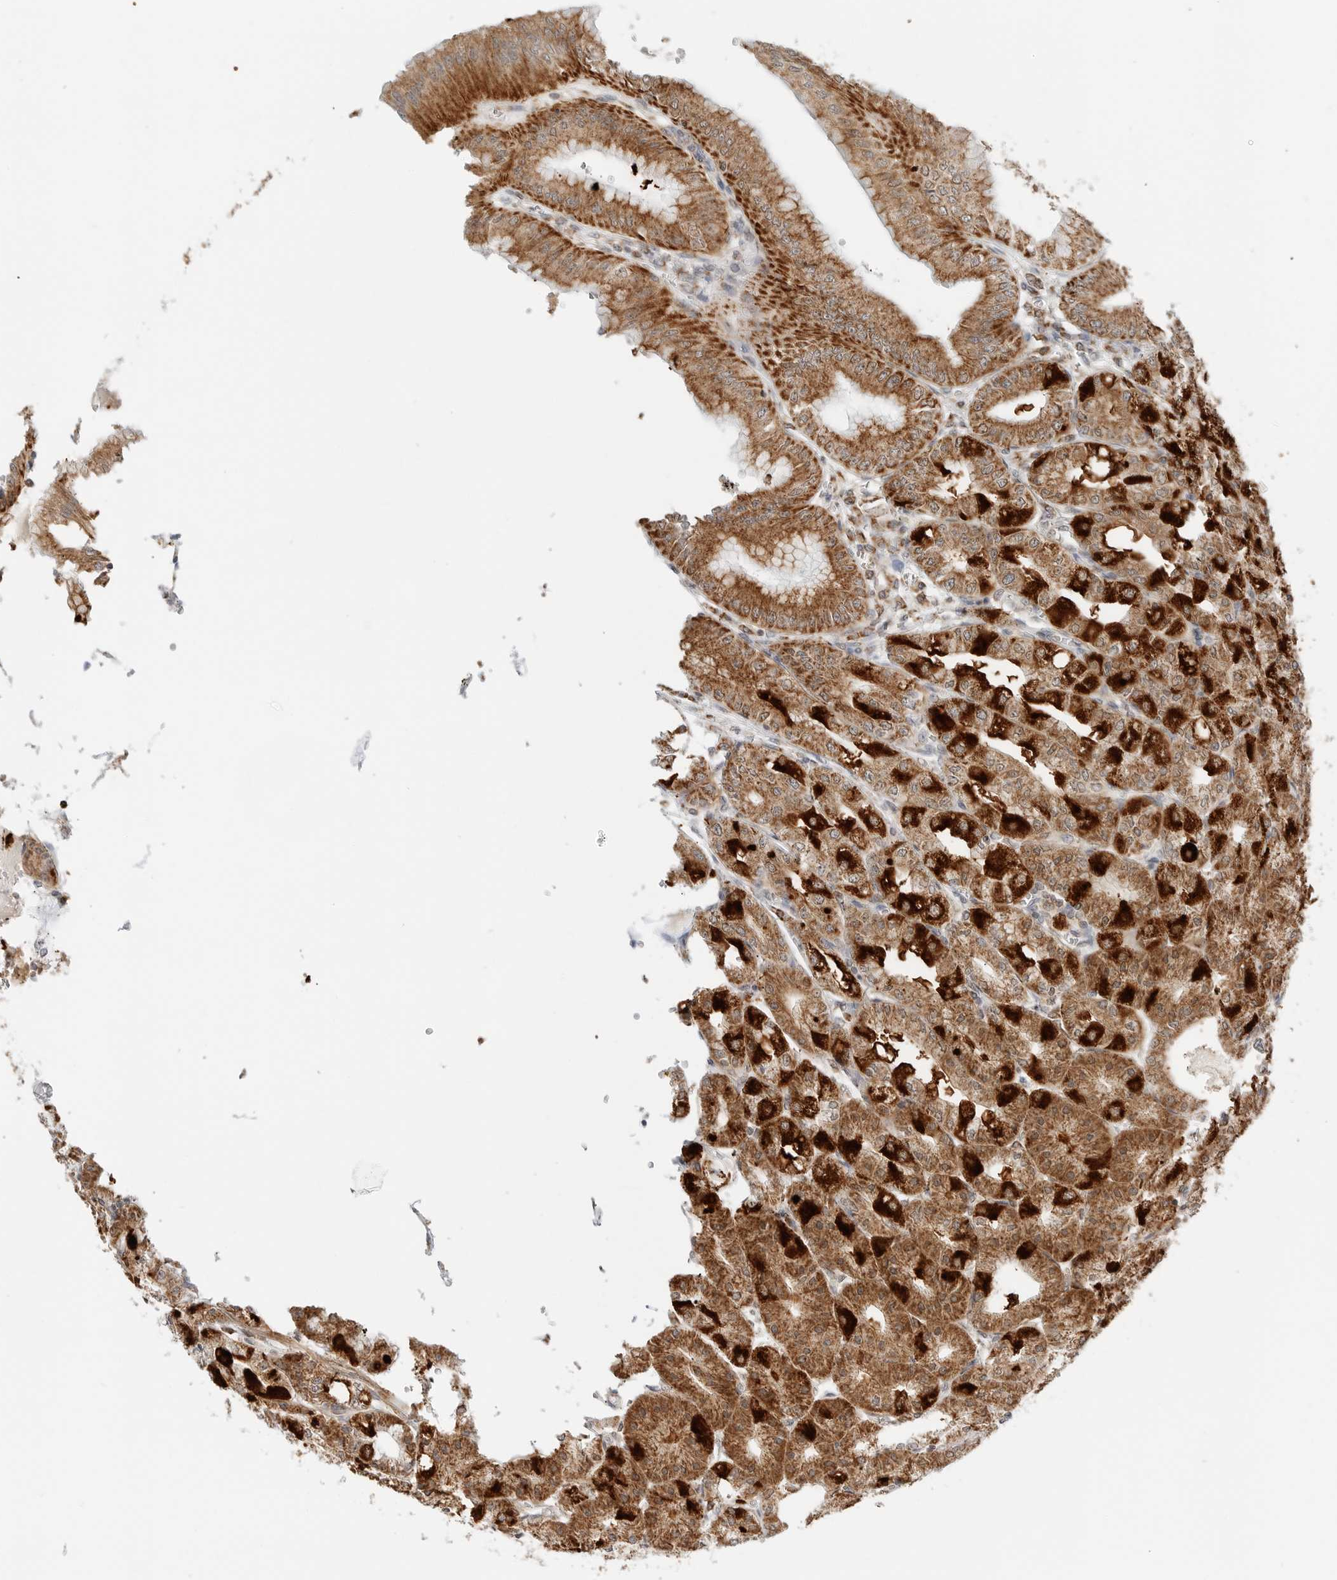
{"staining": {"intensity": "strong", "quantity": ">75%", "location": "cytoplasmic/membranous"}, "tissue": "stomach", "cell_type": "Glandular cells", "image_type": "normal", "snomed": [{"axis": "morphology", "description": "Normal tissue, NOS"}, {"axis": "topography", "description": "Stomach, lower"}], "caption": "High-power microscopy captured an immunohistochemistry (IHC) histopathology image of normal stomach, revealing strong cytoplasmic/membranous staining in about >75% of glandular cells. (Stains: DAB (3,3'-diaminobenzidine) in brown, nuclei in blue, Microscopy: brightfield microscopy at high magnification).", "gene": "DYRK4", "patient": {"sex": "male", "age": 71}}